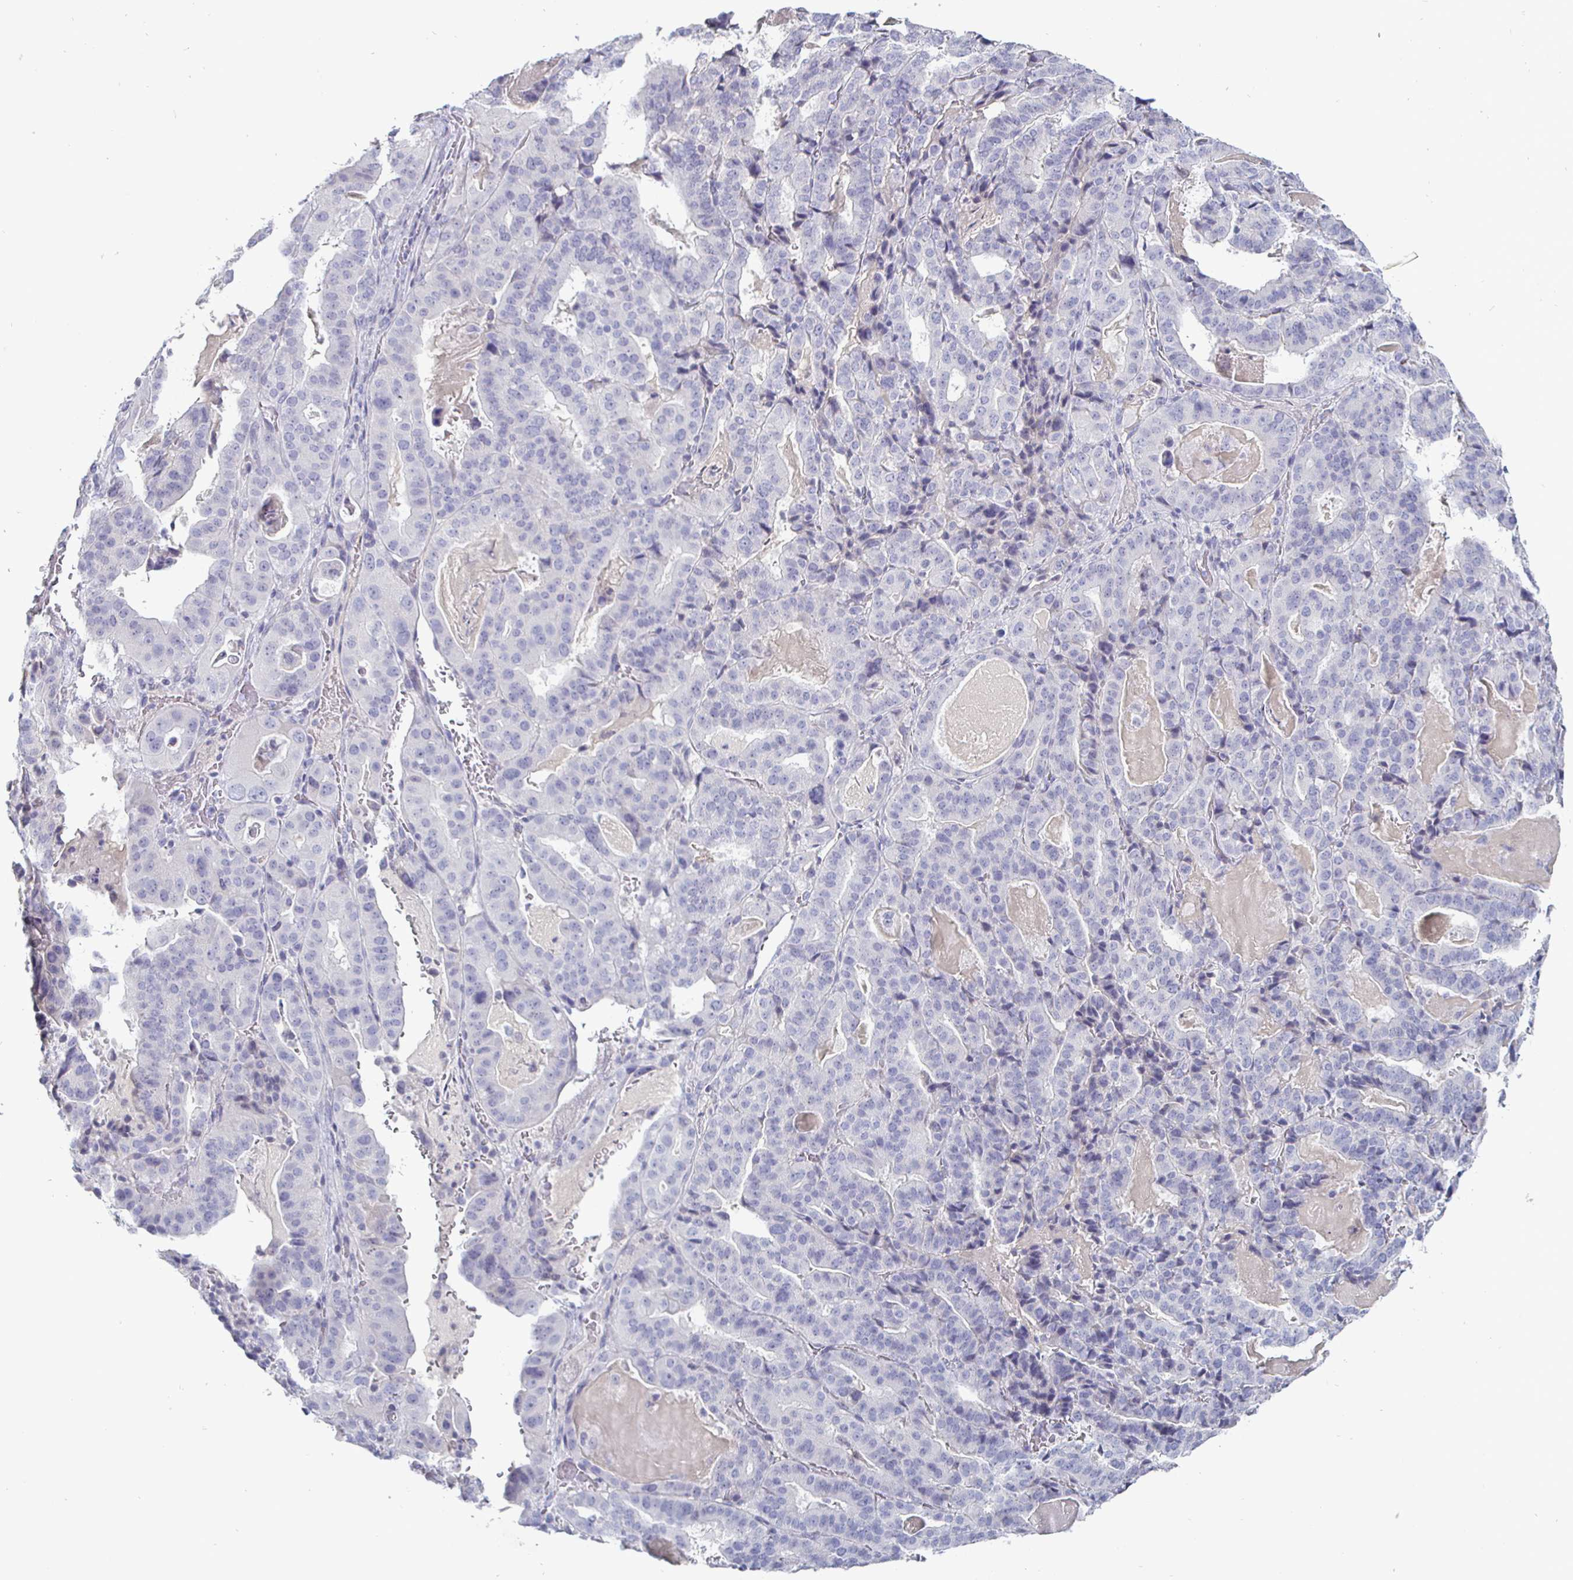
{"staining": {"intensity": "negative", "quantity": "none", "location": "none"}, "tissue": "stomach cancer", "cell_type": "Tumor cells", "image_type": "cancer", "snomed": [{"axis": "morphology", "description": "Adenocarcinoma, NOS"}, {"axis": "topography", "description": "Stomach"}], "caption": "An image of stomach cancer stained for a protein shows no brown staining in tumor cells. The staining is performed using DAB brown chromogen with nuclei counter-stained in using hematoxylin.", "gene": "ENPP1", "patient": {"sex": "male", "age": 48}}